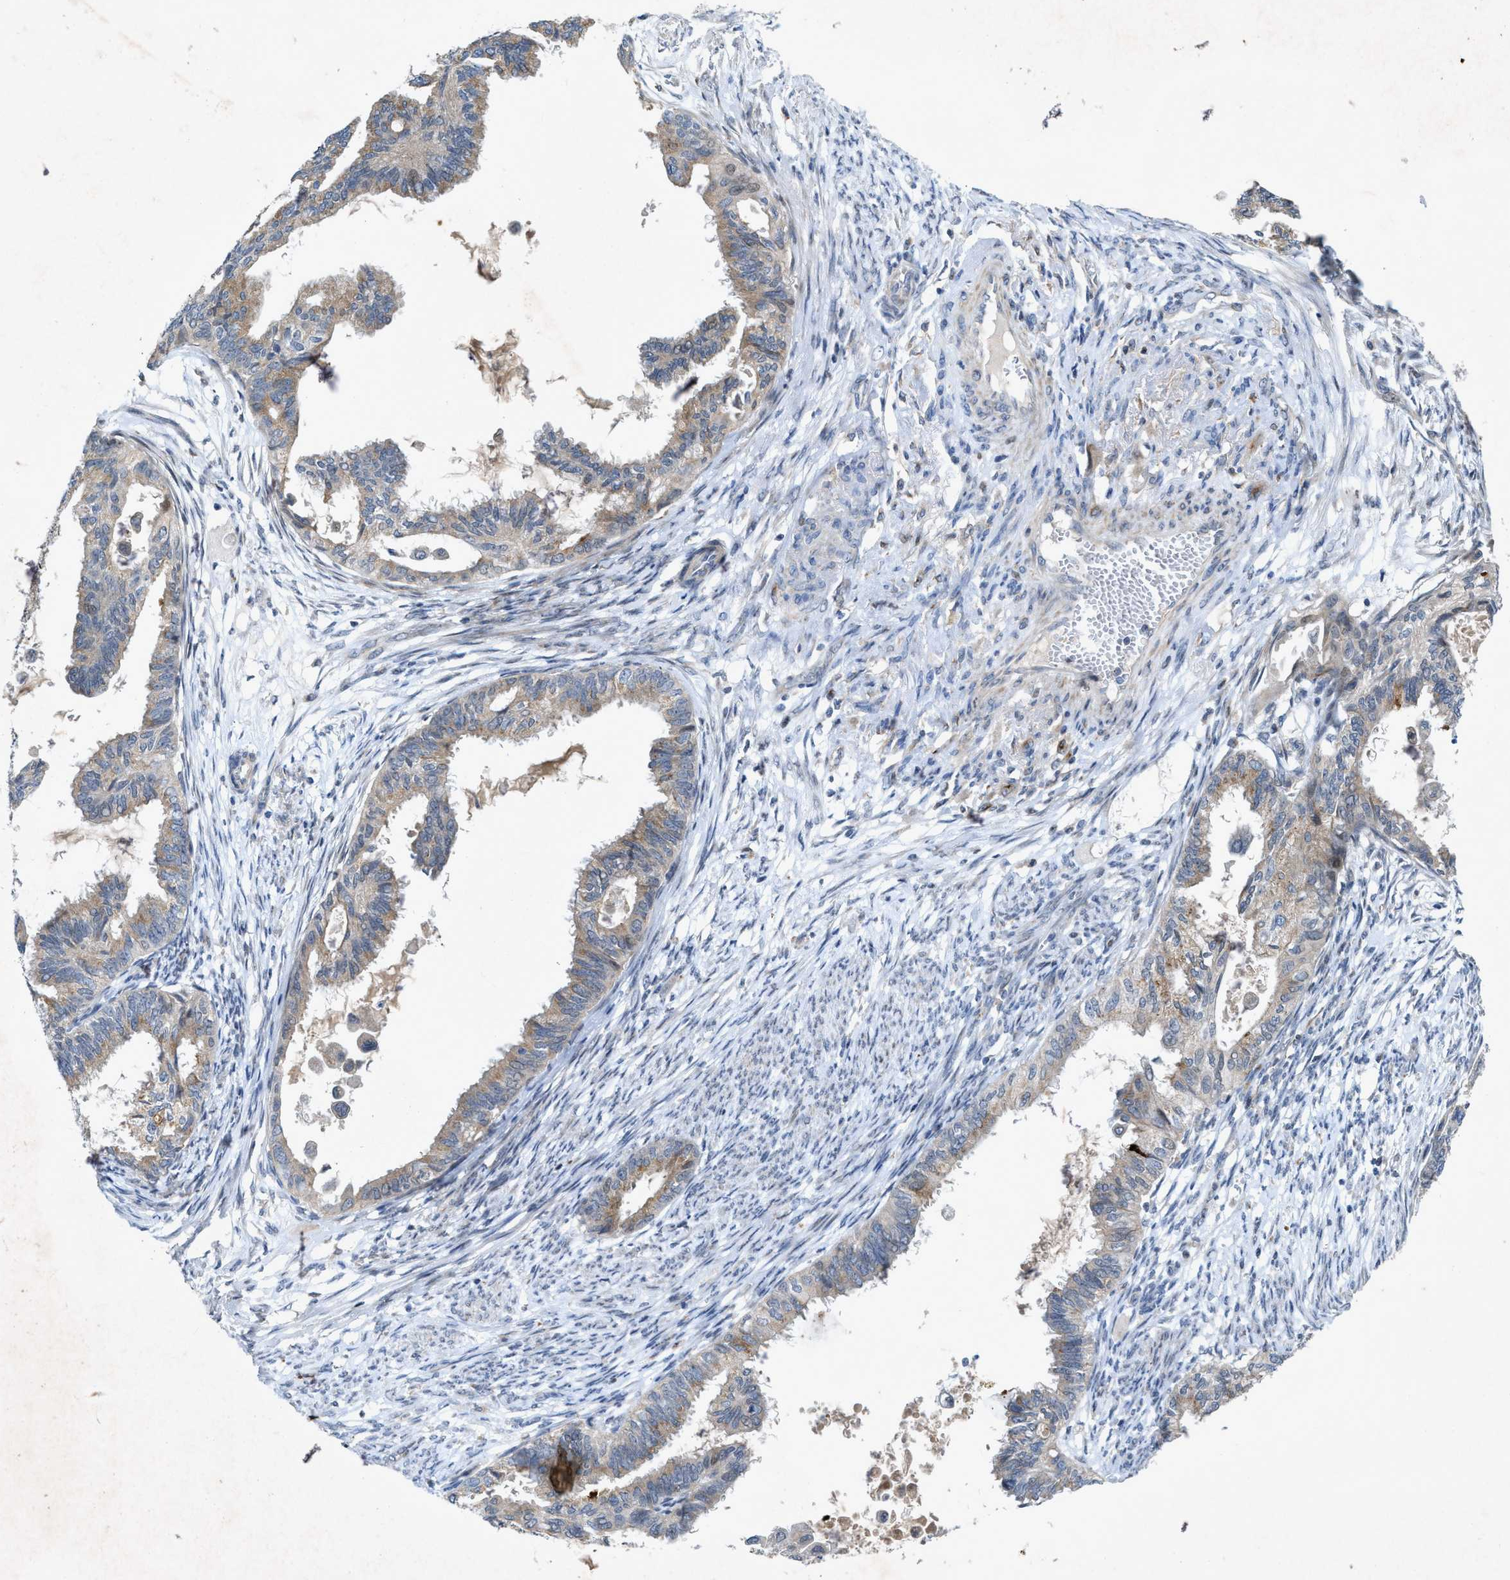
{"staining": {"intensity": "weak", "quantity": "<25%", "location": "cytoplasmic/membranous"}, "tissue": "cervical cancer", "cell_type": "Tumor cells", "image_type": "cancer", "snomed": [{"axis": "morphology", "description": "Normal tissue, NOS"}, {"axis": "morphology", "description": "Adenocarcinoma, NOS"}, {"axis": "topography", "description": "Cervix"}, {"axis": "topography", "description": "Endometrium"}], "caption": "Tumor cells show no significant protein positivity in cervical cancer (adenocarcinoma). (Immunohistochemistry (ihc), brightfield microscopy, high magnification).", "gene": "URGCP", "patient": {"sex": "female", "age": 86}}